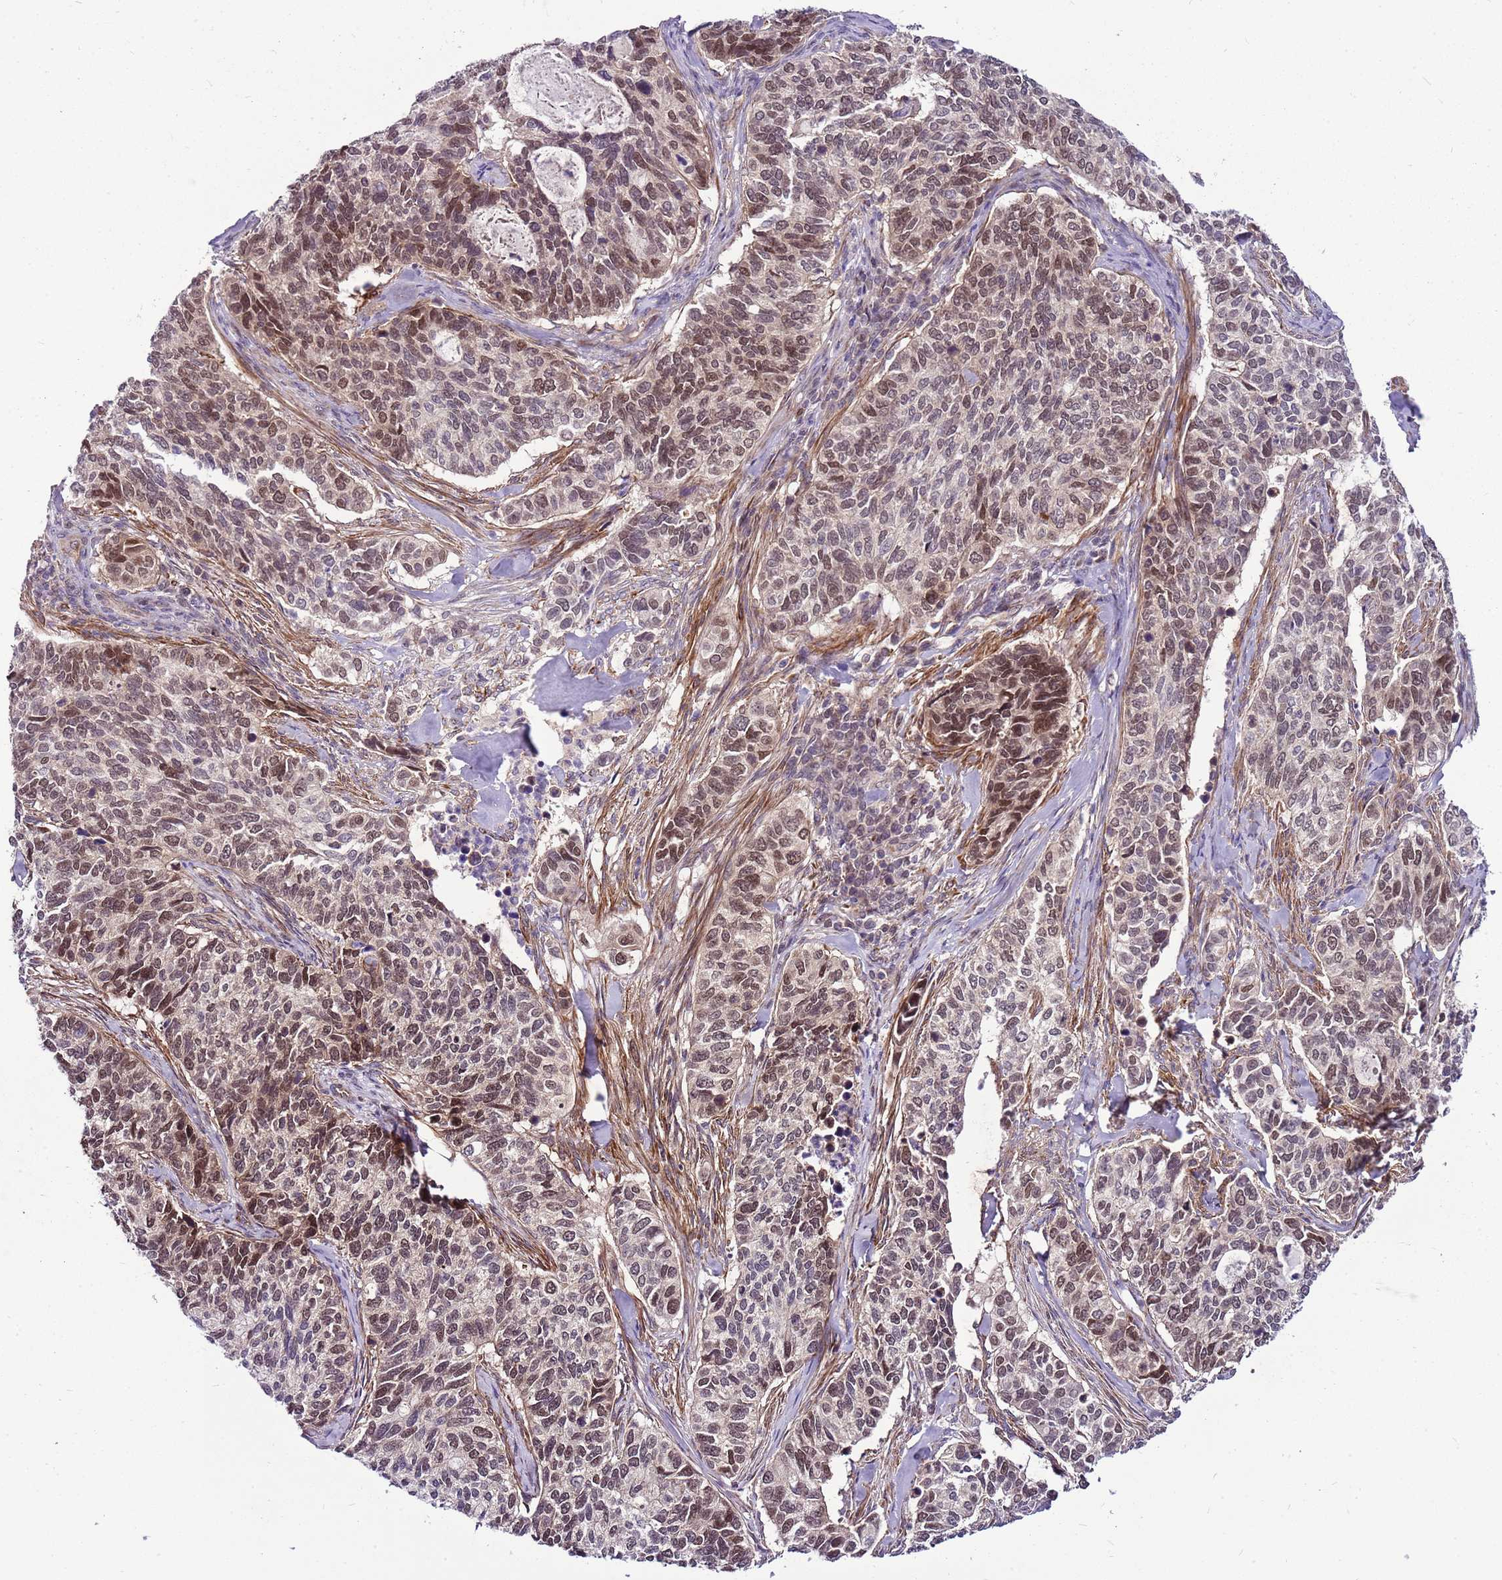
{"staining": {"intensity": "moderate", "quantity": ">75%", "location": "nuclear"}, "tissue": "cervical cancer", "cell_type": "Tumor cells", "image_type": "cancer", "snomed": [{"axis": "morphology", "description": "Squamous cell carcinoma, NOS"}, {"axis": "topography", "description": "Cervix"}], "caption": "The photomicrograph demonstrates staining of squamous cell carcinoma (cervical), revealing moderate nuclear protein staining (brown color) within tumor cells.", "gene": "POLE3", "patient": {"sex": "female", "age": 38}}